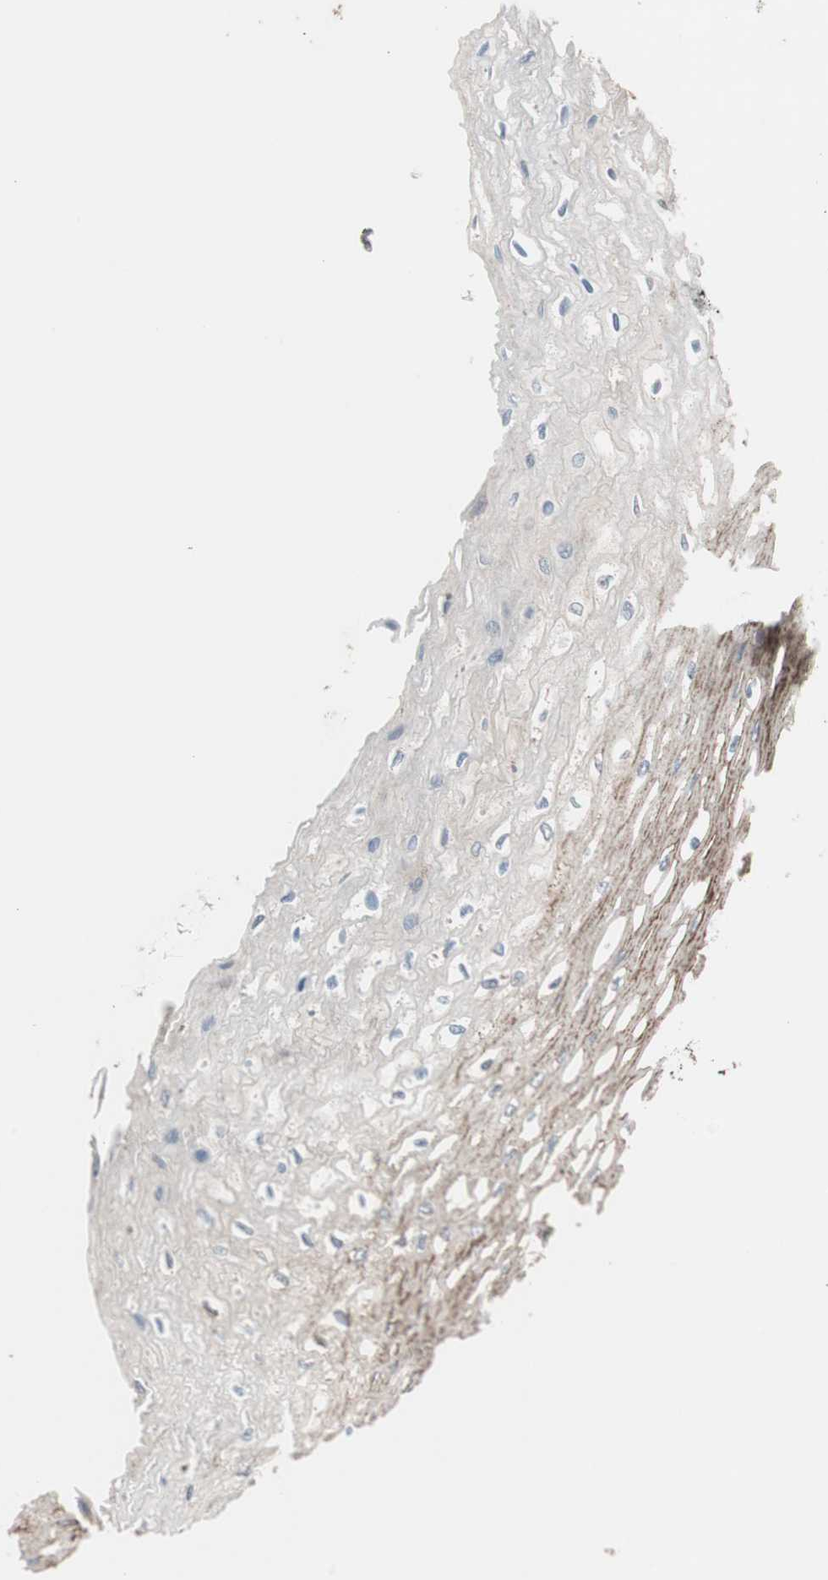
{"staining": {"intensity": "moderate", "quantity": ">75%", "location": "cytoplasmic/membranous"}, "tissue": "esophagus", "cell_type": "Squamous epithelial cells", "image_type": "normal", "snomed": [{"axis": "morphology", "description": "Normal tissue, NOS"}, {"axis": "topography", "description": "Esophagus"}], "caption": "A high-resolution micrograph shows immunohistochemistry (IHC) staining of benign esophagus, which exhibits moderate cytoplasmic/membranous staining in about >75% of squamous epithelial cells.", "gene": "P4HTM", "patient": {"sex": "female", "age": 72}}